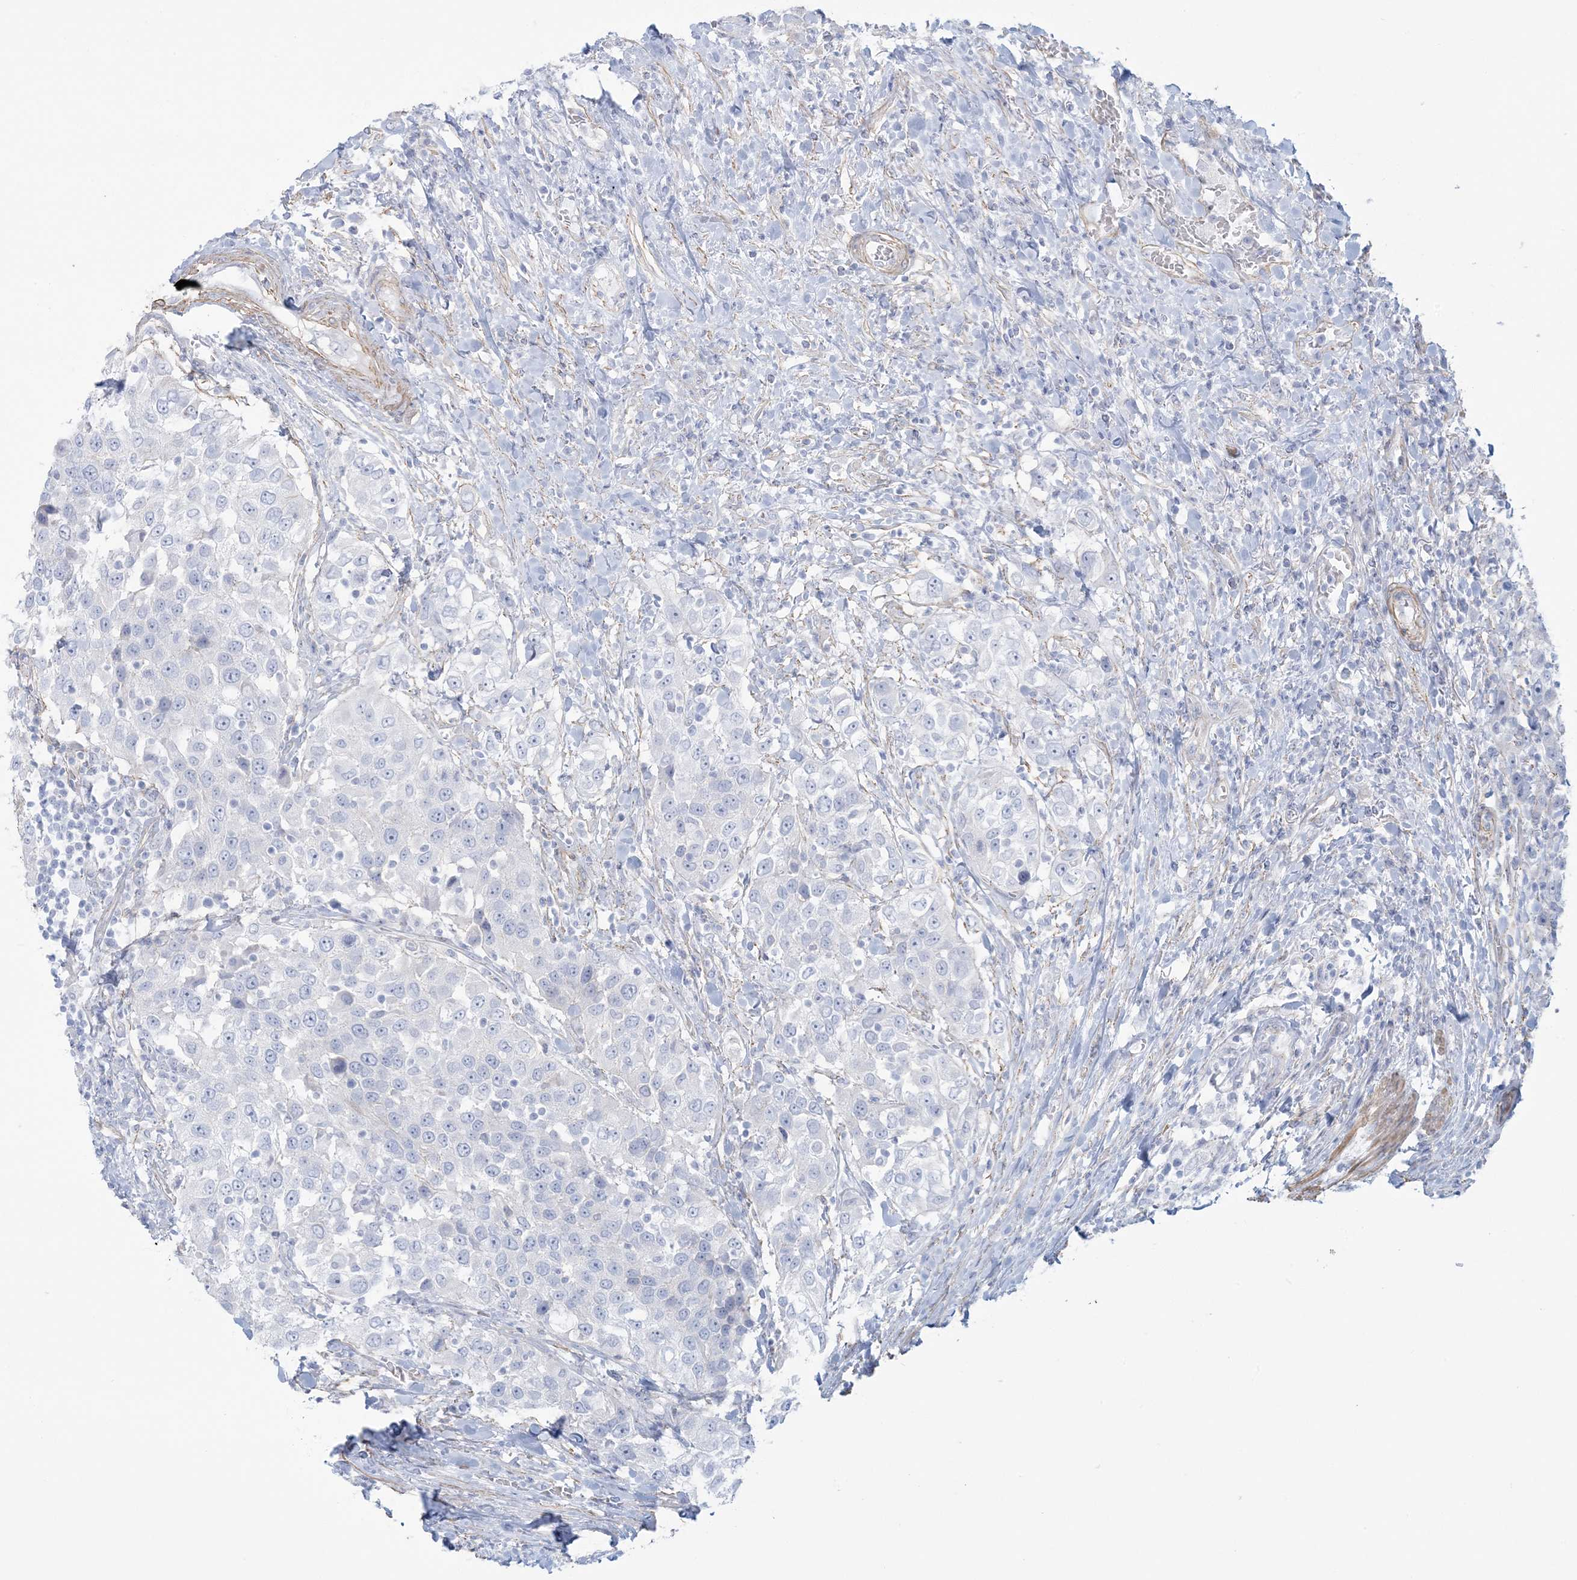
{"staining": {"intensity": "negative", "quantity": "none", "location": "none"}, "tissue": "urothelial cancer", "cell_type": "Tumor cells", "image_type": "cancer", "snomed": [{"axis": "morphology", "description": "Urothelial carcinoma, High grade"}, {"axis": "topography", "description": "Urinary bladder"}], "caption": "Micrograph shows no protein expression in tumor cells of urothelial carcinoma (high-grade) tissue.", "gene": "AGXT", "patient": {"sex": "female", "age": 80}}